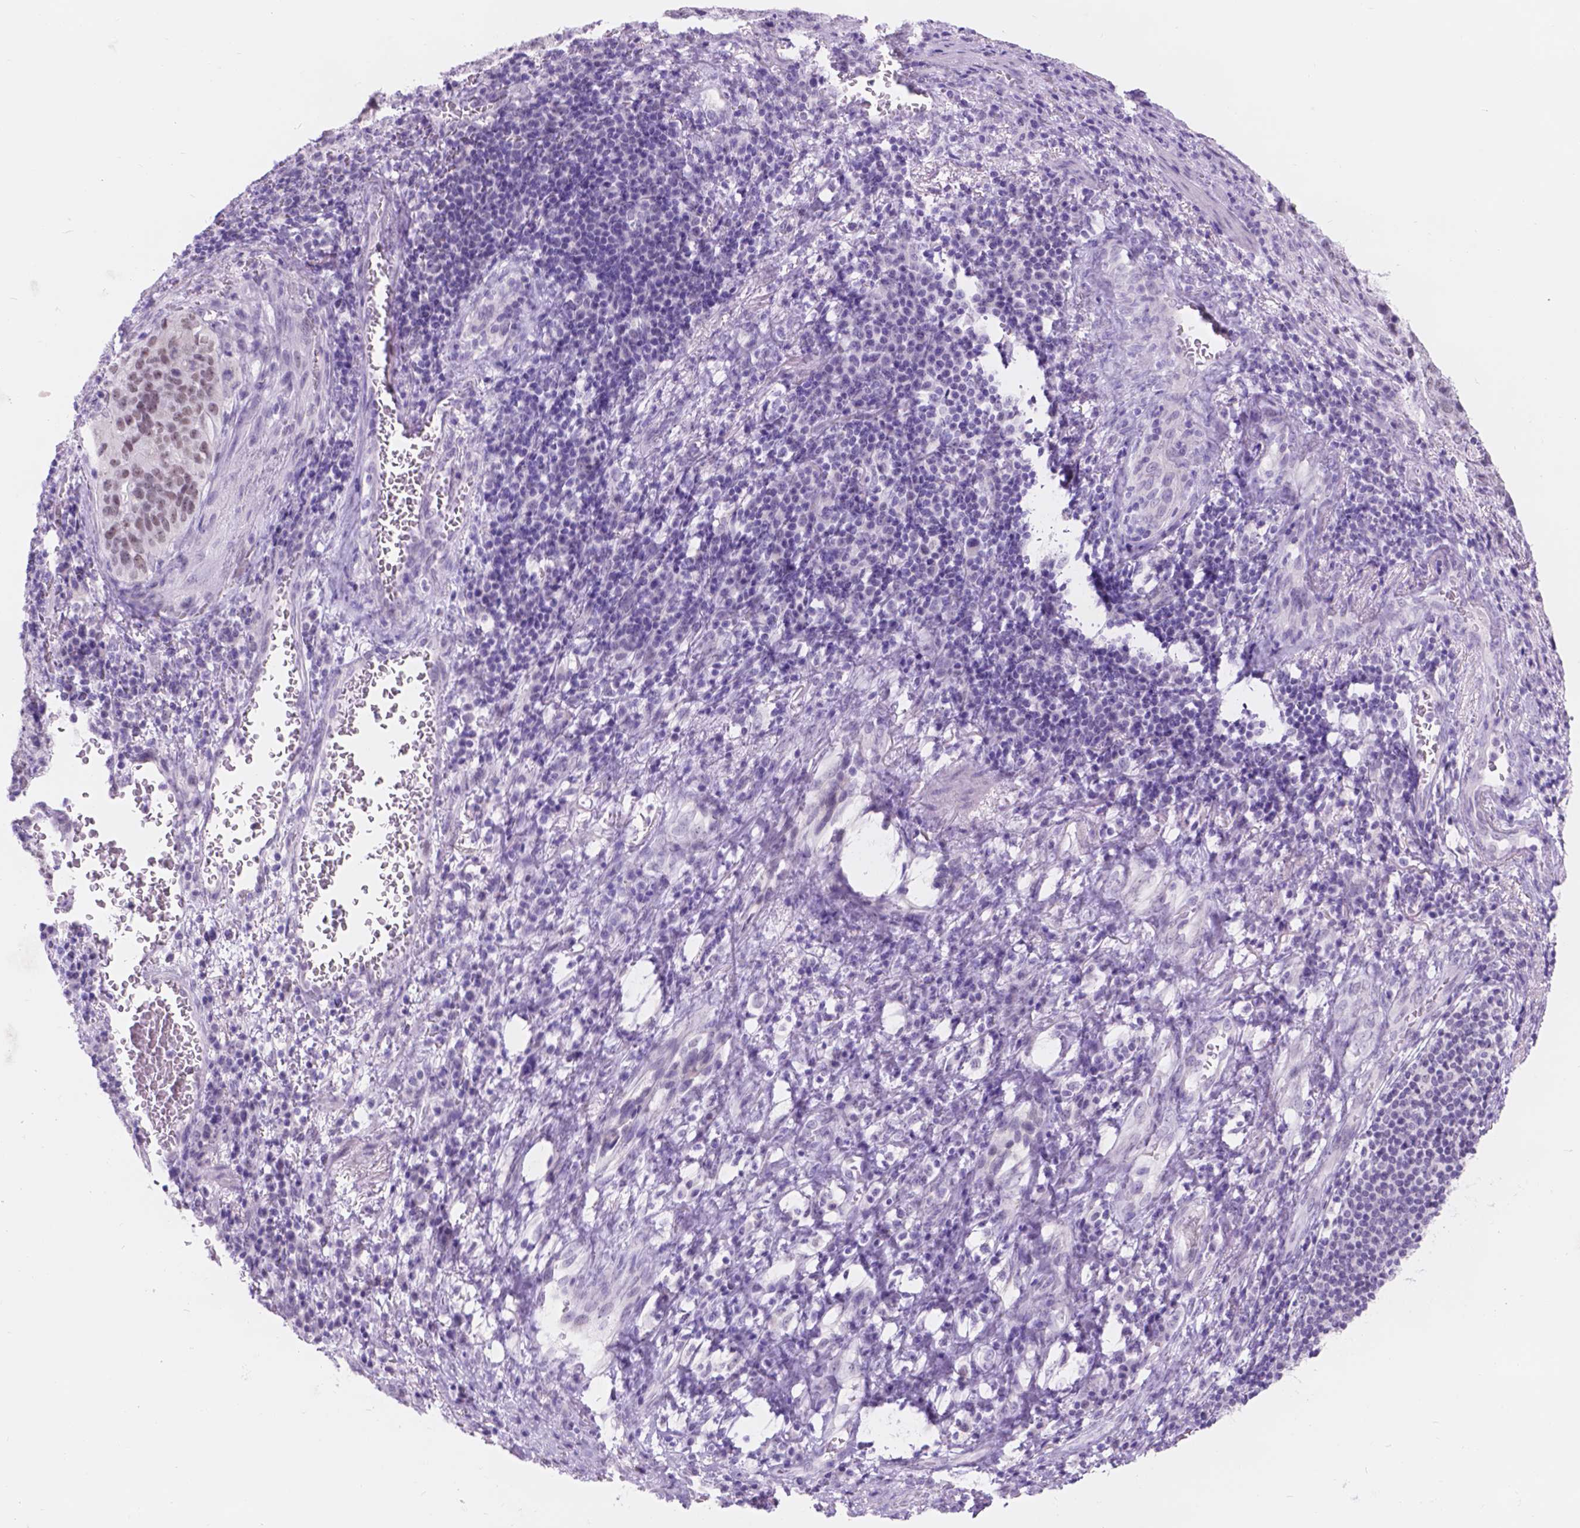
{"staining": {"intensity": "weak", "quantity": ">75%", "location": "nuclear"}, "tissue": "stomach cancer", "cell_type": "Tumor cells", "image_type": "cancer", "snomed": [{"axis": "morphology", "description": "Adenocarcinoma, NOS"}, {"axis": "topography", "description": "Stomach, upper"}], "caption": "IHC (DAB (3,3'-diaminobenzidine)) staining of human adenocarcinoma (stomach) reveals weak nuclear protein expression in about >75% of tumor cells. The staining was performed using DAB, with brown indicating positive protein expression. Nuclei are stained blue with hematoxylin.", "gene": "DCC", "patient": {"sex": "female", "age": 67}}